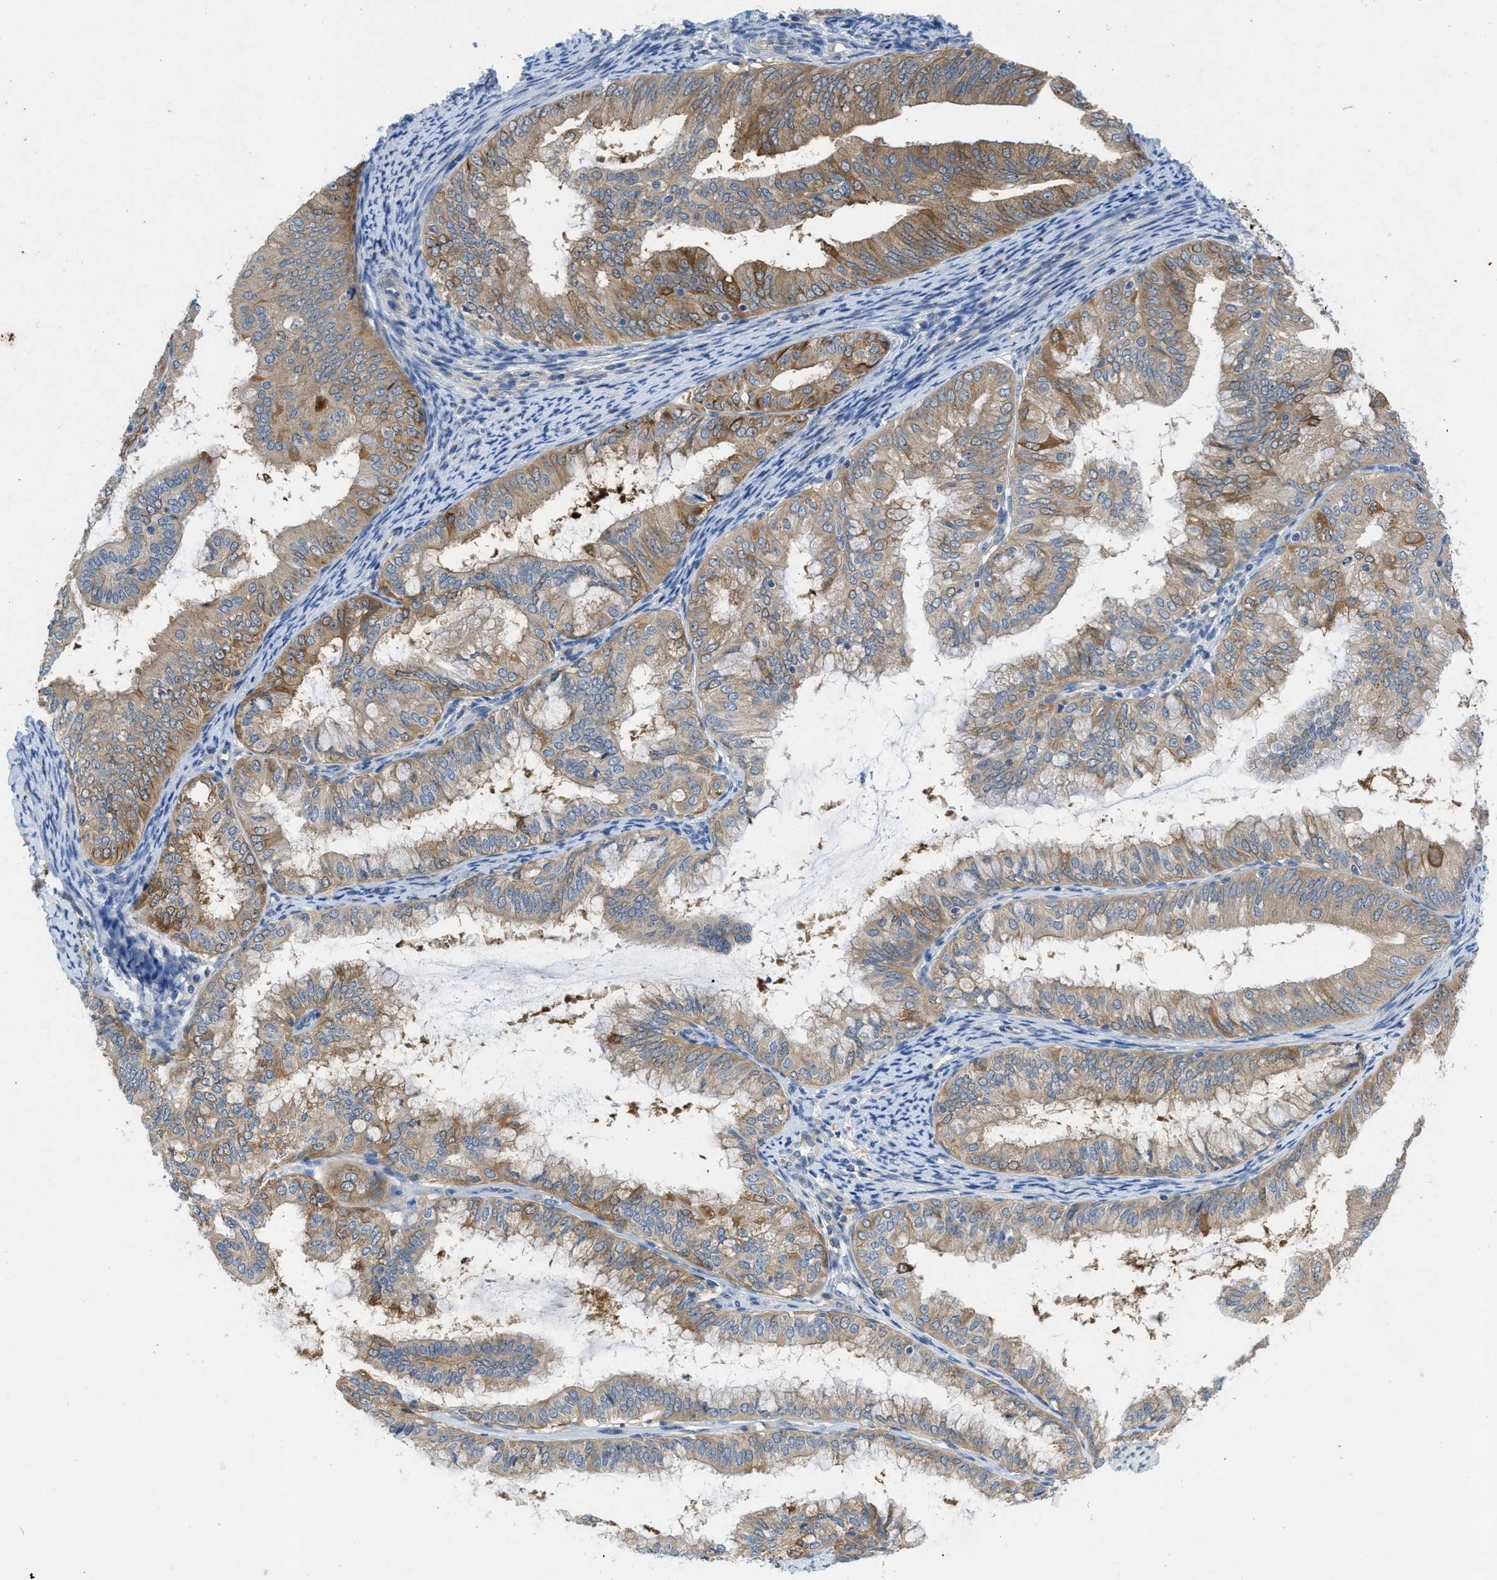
{"staining": {"intensity": "moderate", "quantity": ">75%", "location": "cytoplasmic/membranous"}, "tissue": "endometrial cancer", "cell_type": "Tumor cells", "image_type": "cancer", "snomed": [{"axis": "morphology", "description": "Adenocarcinoma, NOS"}, {"axis": "topography", "description": "Endometrium"}], "caption": "This image reveals IHC staining of endometrial cancer, with medium moderate cytoplasmic/membranous expression in about >75% of tumor cells.", "gene": "RIPK2", "patient": {"sex": "female", "age": 63}}